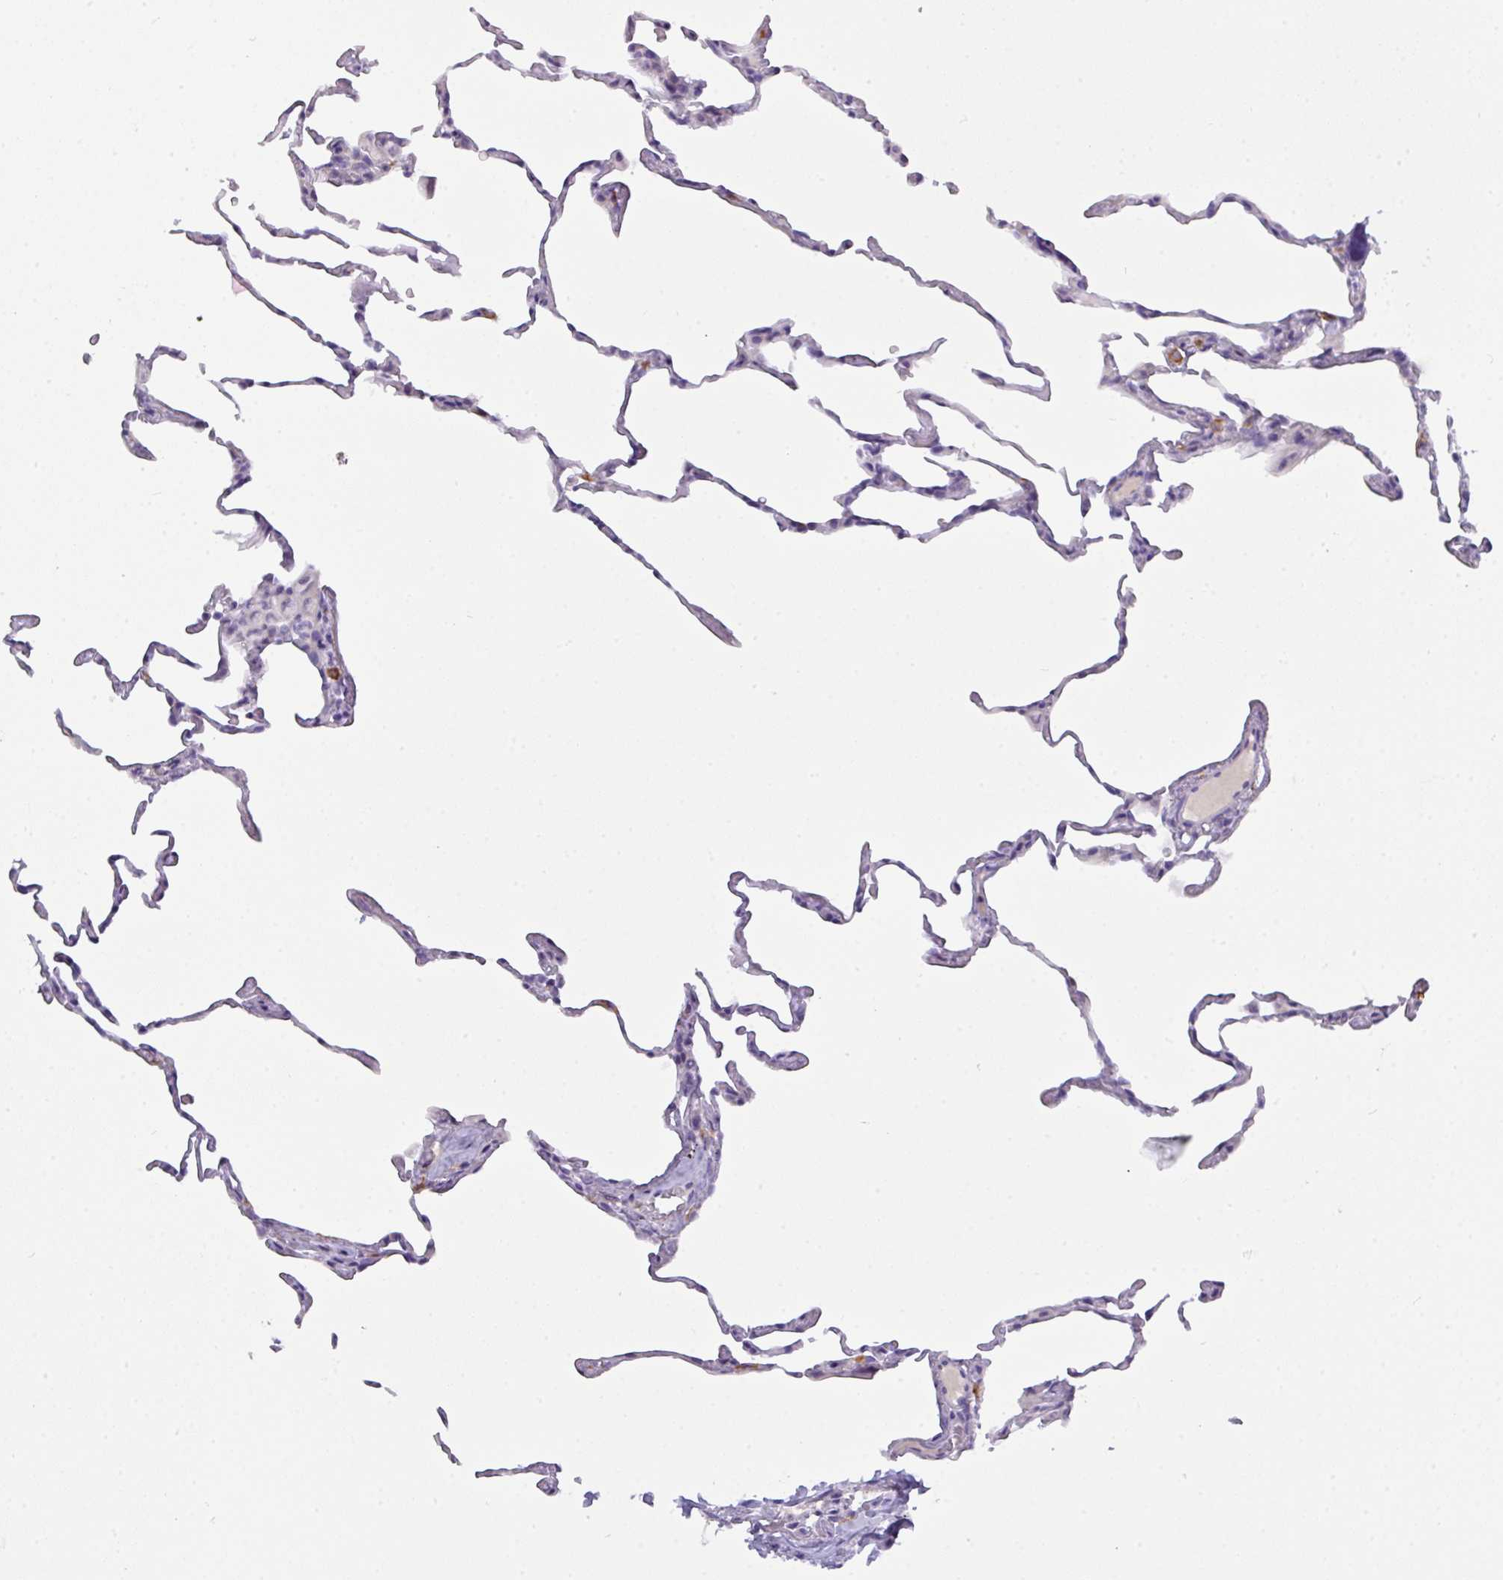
{"staining": {"intensity": "negative", "quantity": "none", "location": "none"}, "tissue": "lung", "cell_type": "Alveolar cells", "image_type": "normal", "snomed": [{"axis": "morphology", "description": "Normal tissue, NOS"}, {"axis": "topography", "description": "Lung"}], "caption": "High magnification brightfield microscopy of benign lung stained with DAB (3,3'-diaminobenzidine) (brown) and counterstained with hematoxylin (blue): alveolar cells show no significant positivity. (DAB (3,3'-diaminobenzidine) IHC with hematoxylin counter stain).", "gene": "MRM2", "patient": {"sex": "female", "age": 57}}